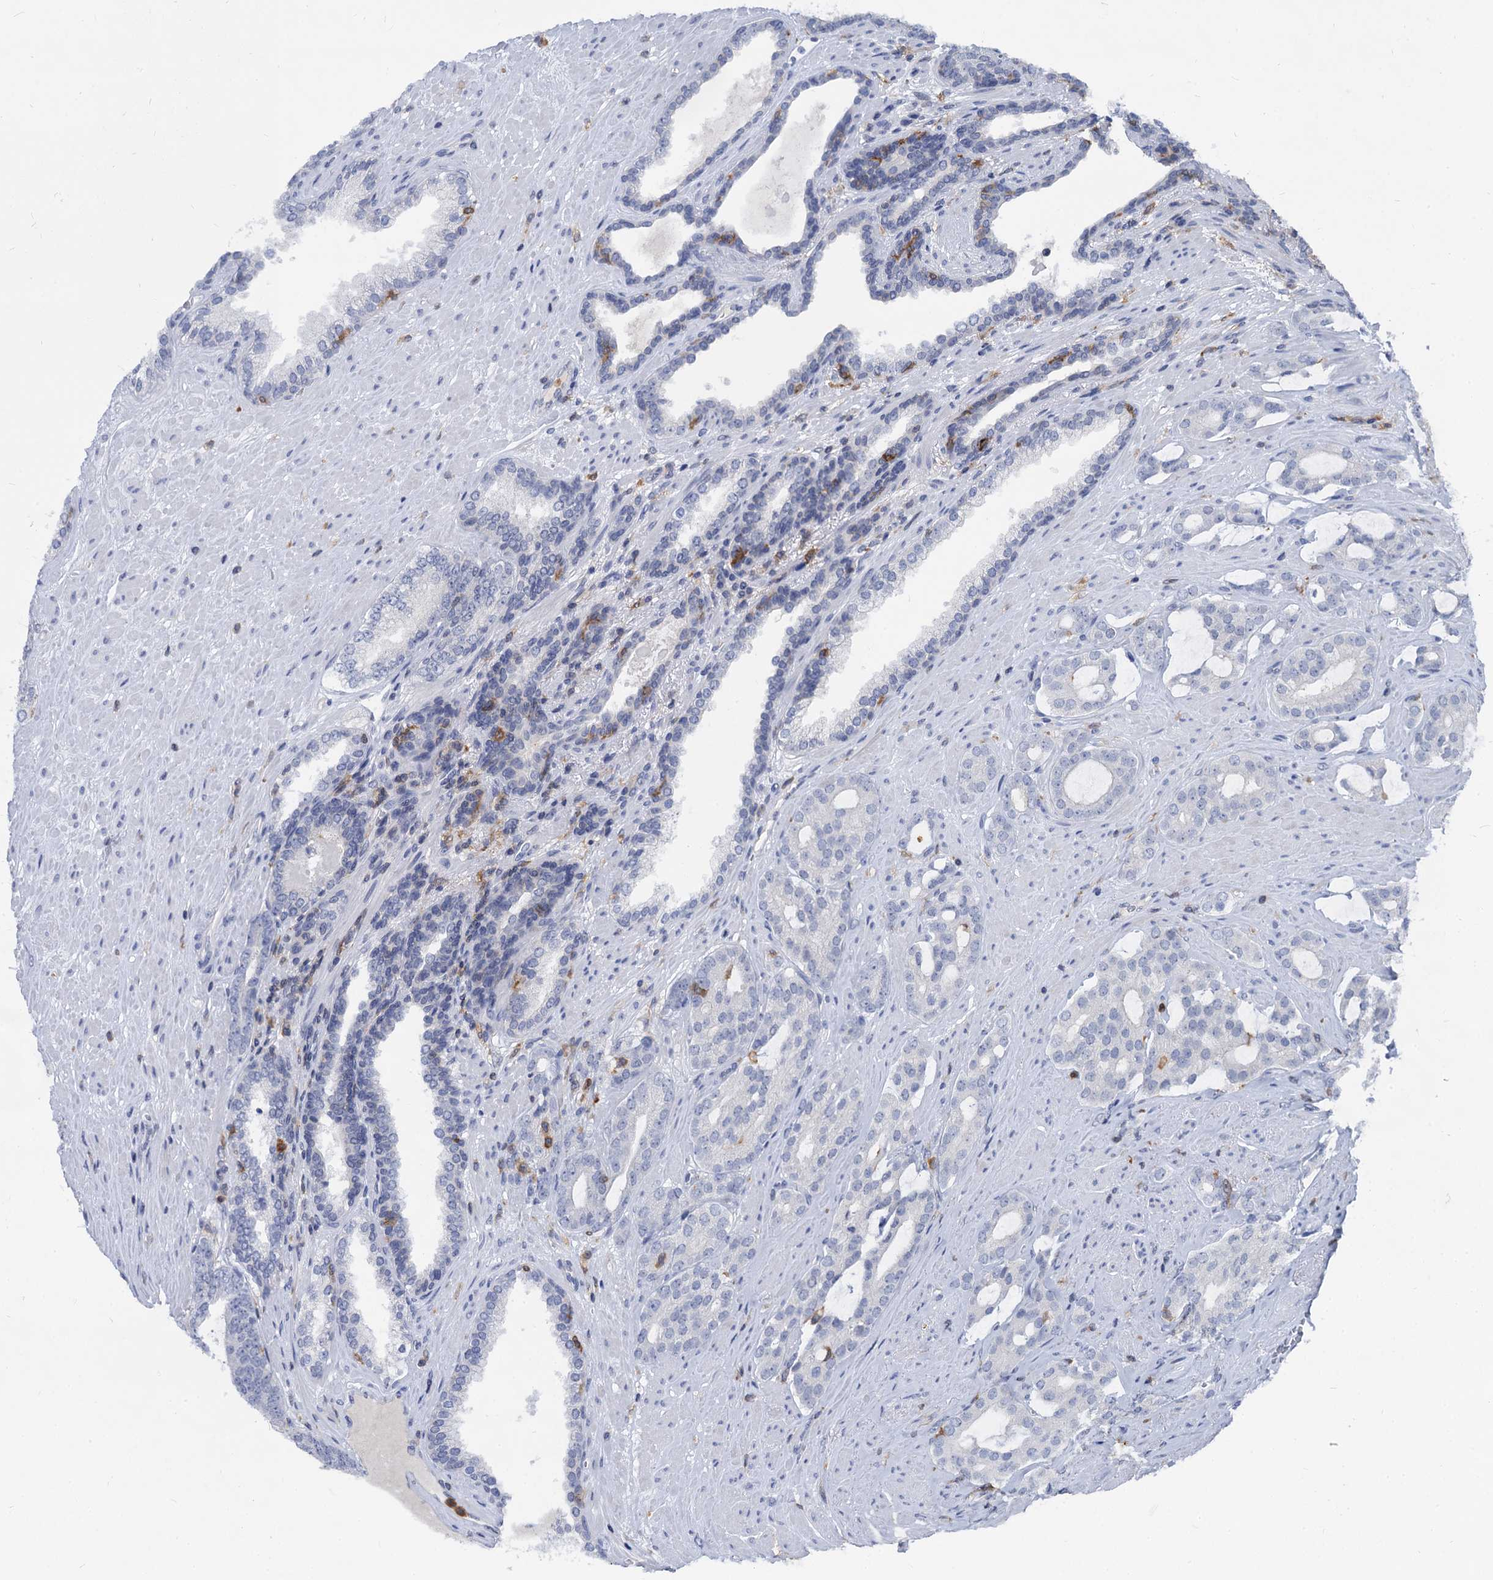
{"staining": {"intensity": "negative", "quantity": "none", "location": "none"}, "tissue": "prostate cancer", "cell_type": "Tumor cells", "image_type": "cancer", "snomed": [{"axis": "morphology", "description": "Adenocarcinoma, High grade"}, {"axis": "topography", "description": "Prostate"}], "caption": "This is an immunohistochemistry photomicrograph of human adenocarcinoma (high-grade) (prostate). There is no expression in tumor cells.", "gene": "RHOG", "patient": {"sex": "male", "age": 63}}